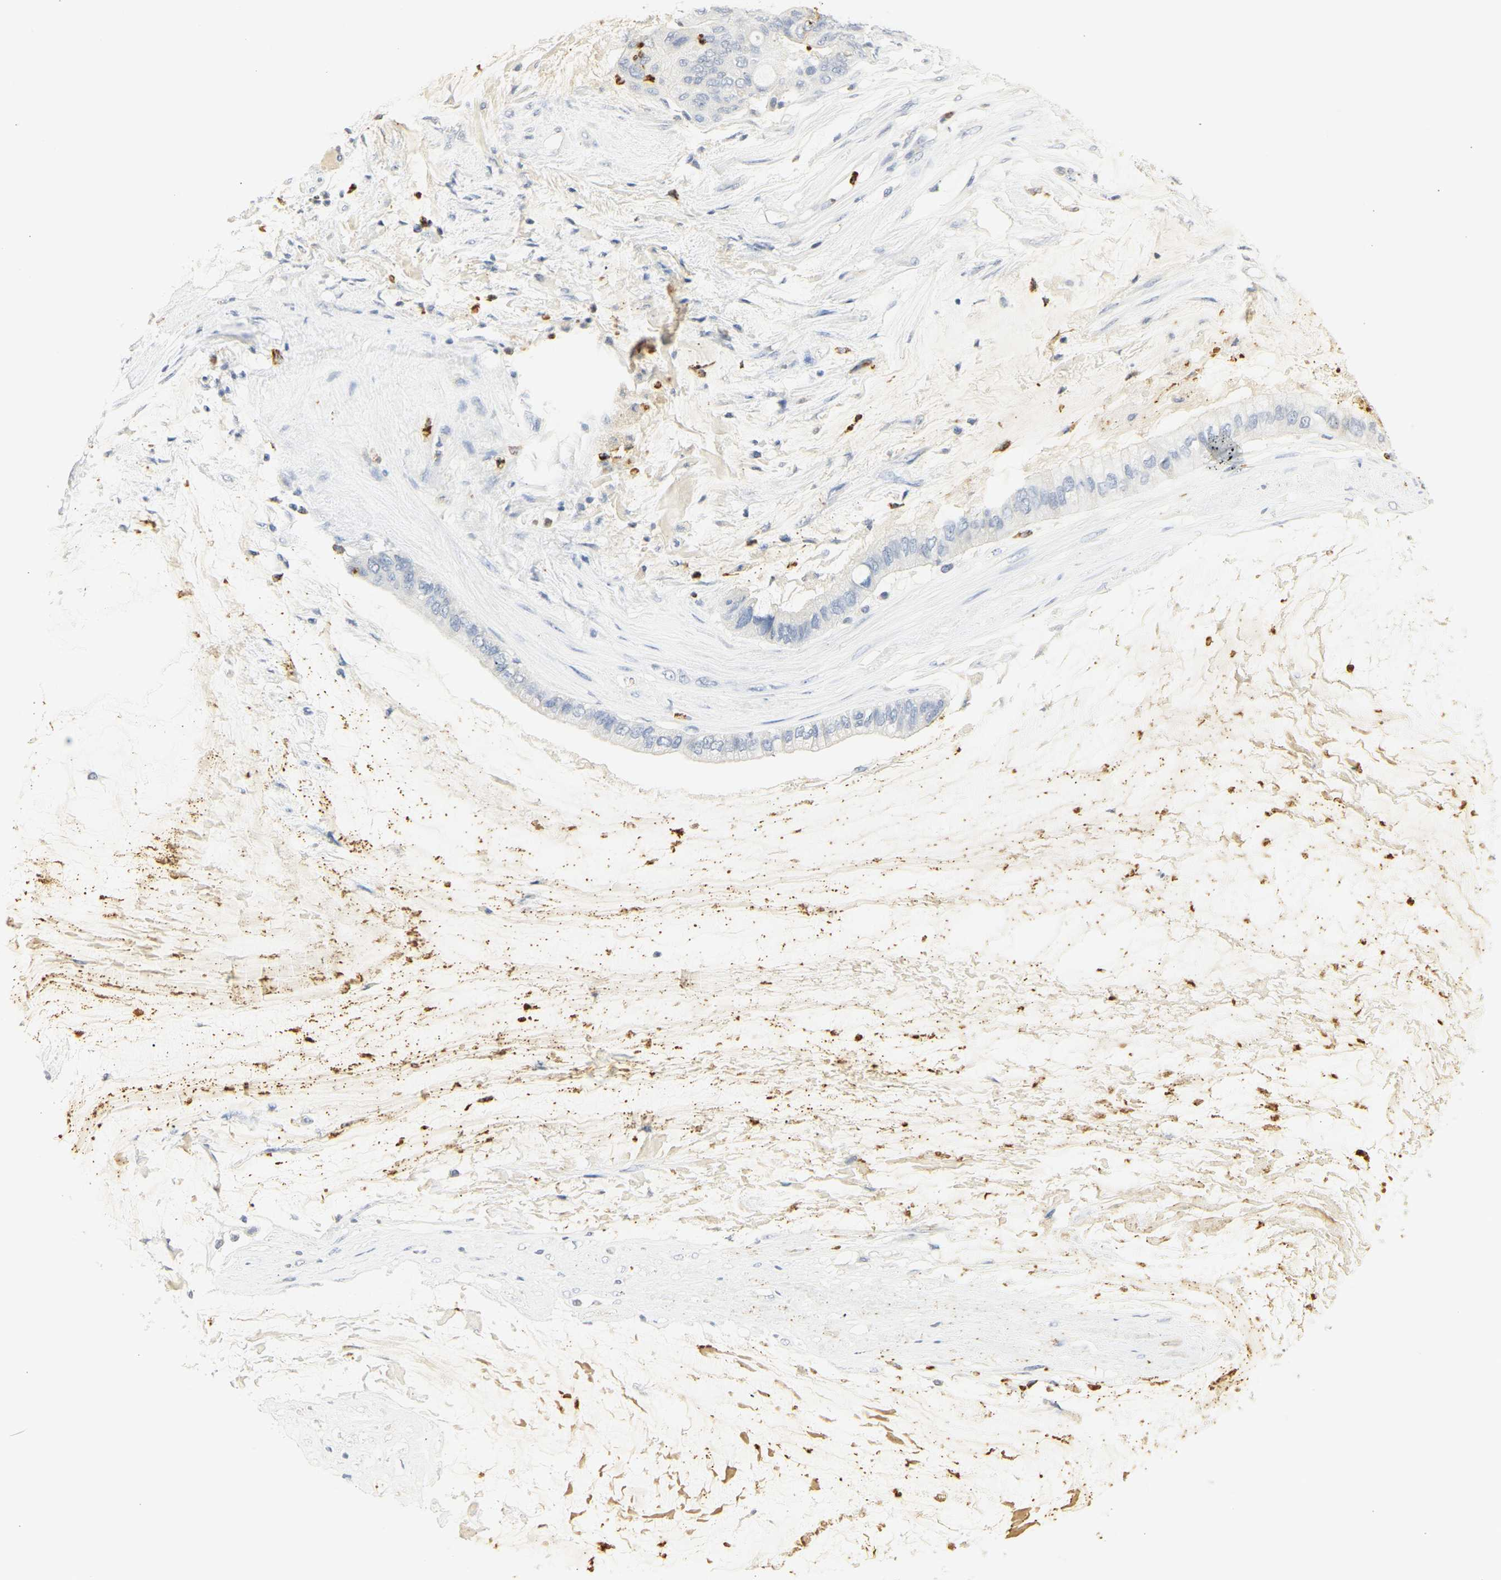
{"staining": {"intensity": "negative", "quantity": "none", "location": "none"}, "tissue": "ovarian cancer", "cell_type": "Tumor cells", "image_type": "cancer", "snomed": [{"axis": "morphology", "description": "Cystadenocarcinoma, mucinous, NOS"}, {"axis": "topography", "description": "Ovary"}], "caption": "There is no significant expression in tumor cells of ovarian mucinous cystadenocarcinoma.", "gene": "MPO", "patient": {"sex": "female", "age": 80}}